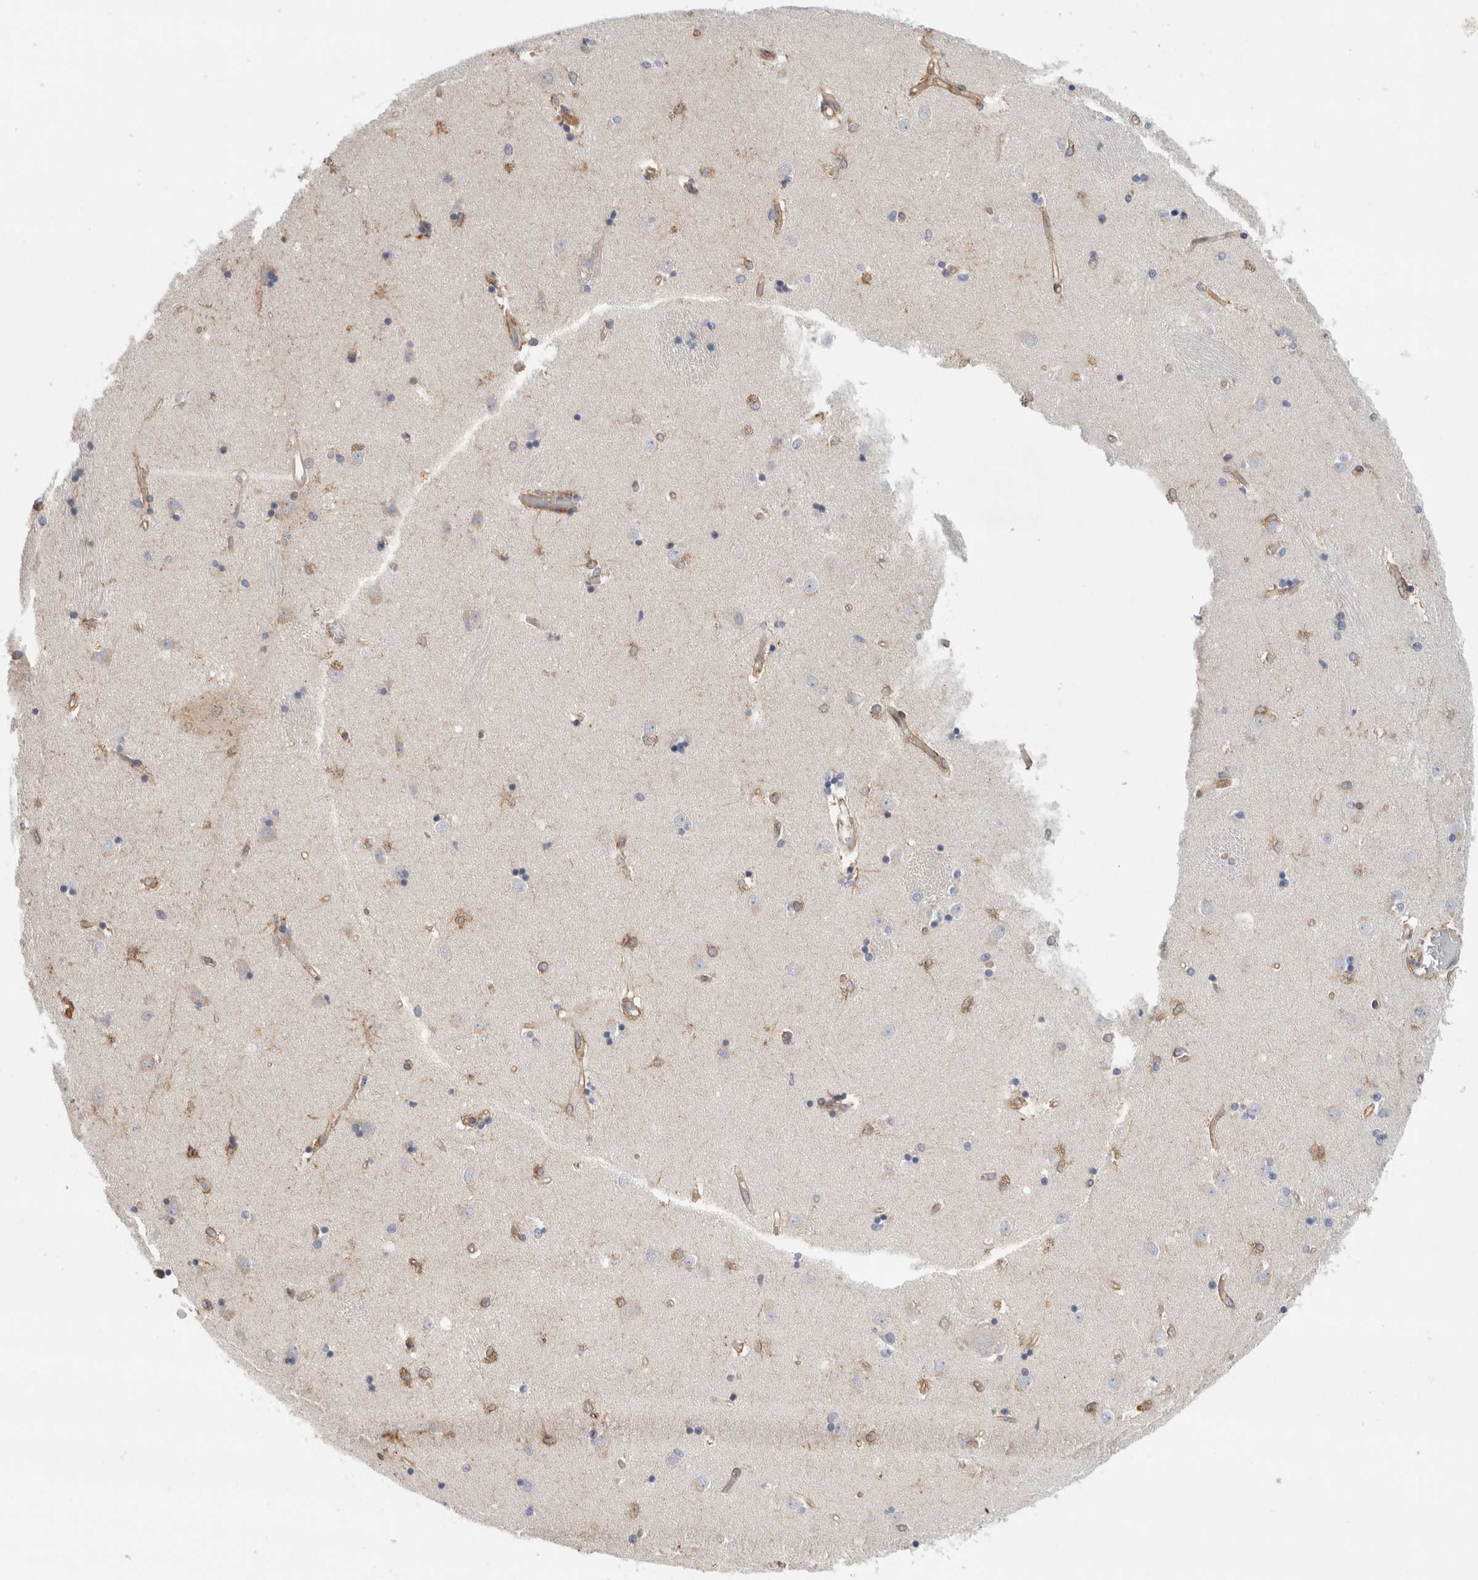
{"staining": {"intensity": "moderate", "quantity": "25%-75%", "location": "cytoplasmic/membranous"}, "tissue": "caudate", "cell_type": "Glial cells", "image_type": "normal", "snomed": [{"axis": "morphology", "description": "Normal tissue, NOS"}, {"axis": "topography", "description": "Lateral ventricle wall"}], "caption": "Approximately 25%-75% of glial cells in benign human caudate display moderate cytoplasmic/membranous protein staining as visualized by brown immunohistochemical staining.", "gene": "SYTL5", "patient": {"sex": "male", "age": 45}}